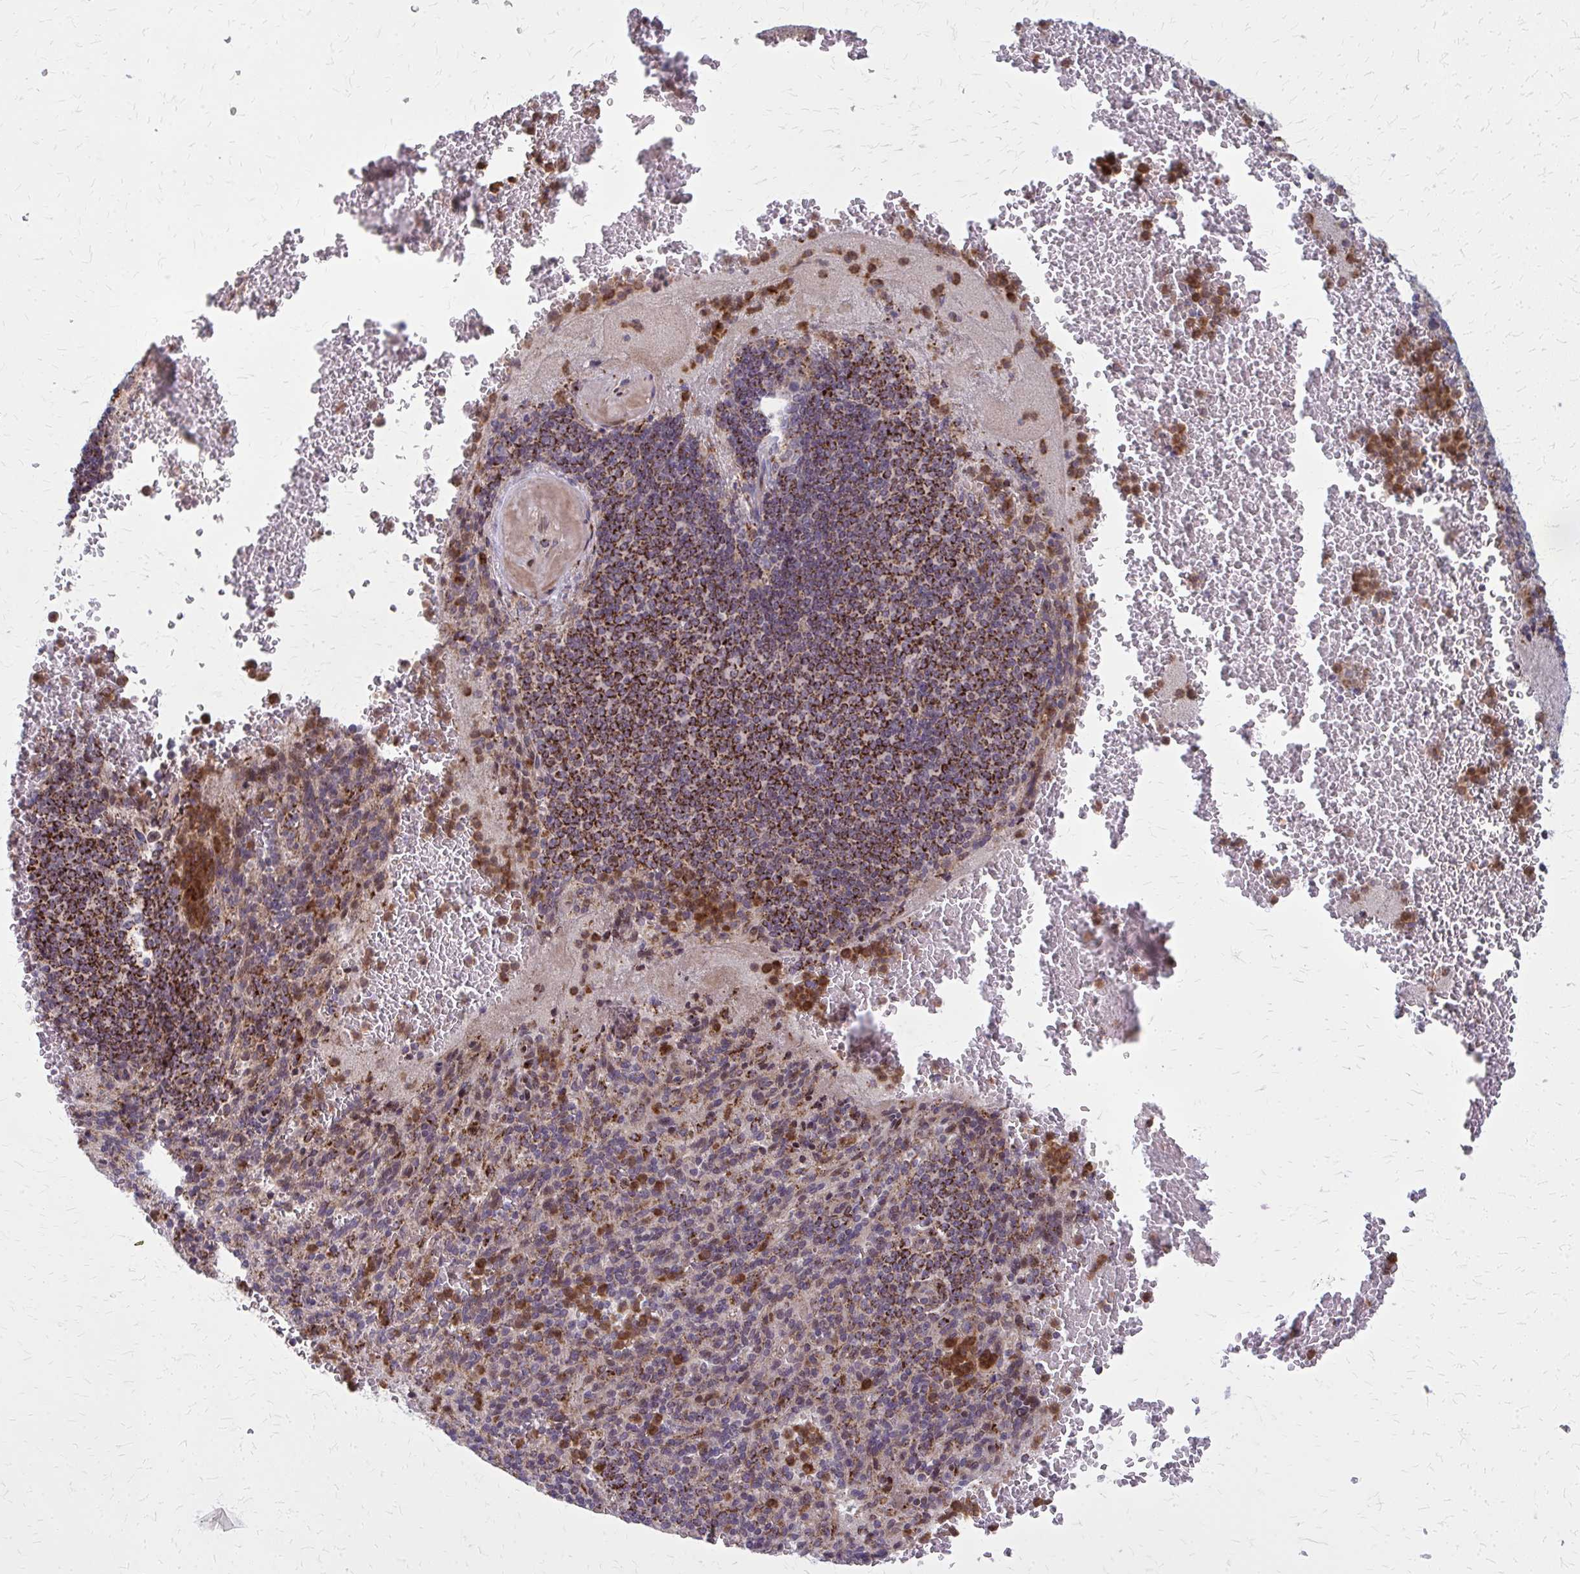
{"staining": {"intensity": "strong", "quantity": "<25%", "location": "cytoplasmic/membranous"}, "tissue": "spleen", "cell_type": "Cells in red pulp", "image_type": "normal", "snomed": [{"axis": "morphology", "description": "Normal tissue, NOS"}, {"axis": "topography", "description": "Spleen"}], "caption": "An immunohistochemistry (IHC) histopathology image of normal tissue is shown. Protein staining in brown labels strong cytoplasmic/membranous positivity in spleen within cells in red pulp.", "gene": "MCCC1", "patient": {"sex": "female", "age": 74}}